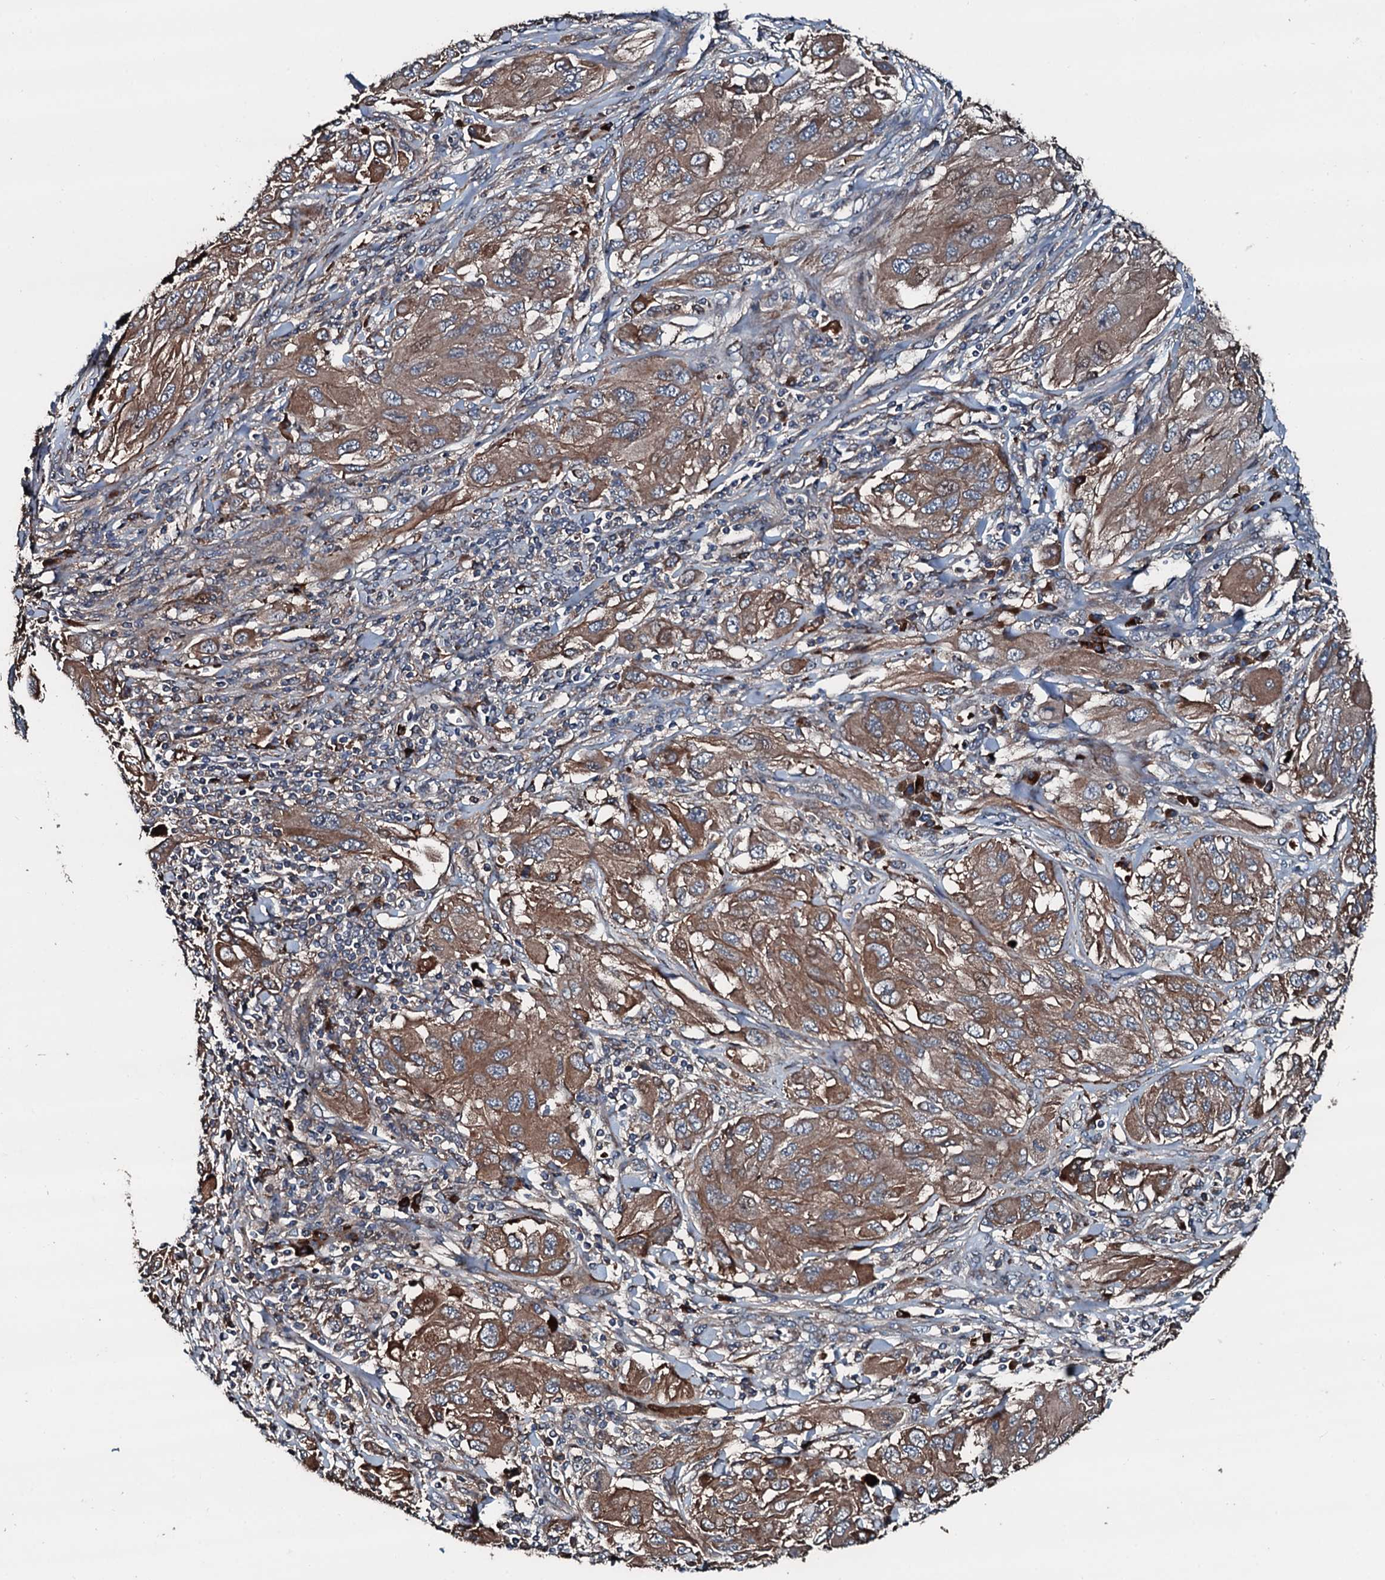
{"staining": {"intensity": "moderate", "quantity": ">75%", "location": "cytoplasmic/membranous"}, "tissue": "melanoma", "cell_type": "Tumor cells", "image_type": "cancer", "snomed": [{"axis": "morphology", "description": "Malignant melanoma, NOS"}, {"axis": "topography", "description": "Skin"}], "caption": "Malignant melanoma stained with DAB (3,3'-diaminobenzidine) IHC exhibits medium levels of moderate cytoplasmic/membranous staining in about >75% of tumor cells.", "gene": "AARS1", "patient": {"sex": "female", "age": 91}}